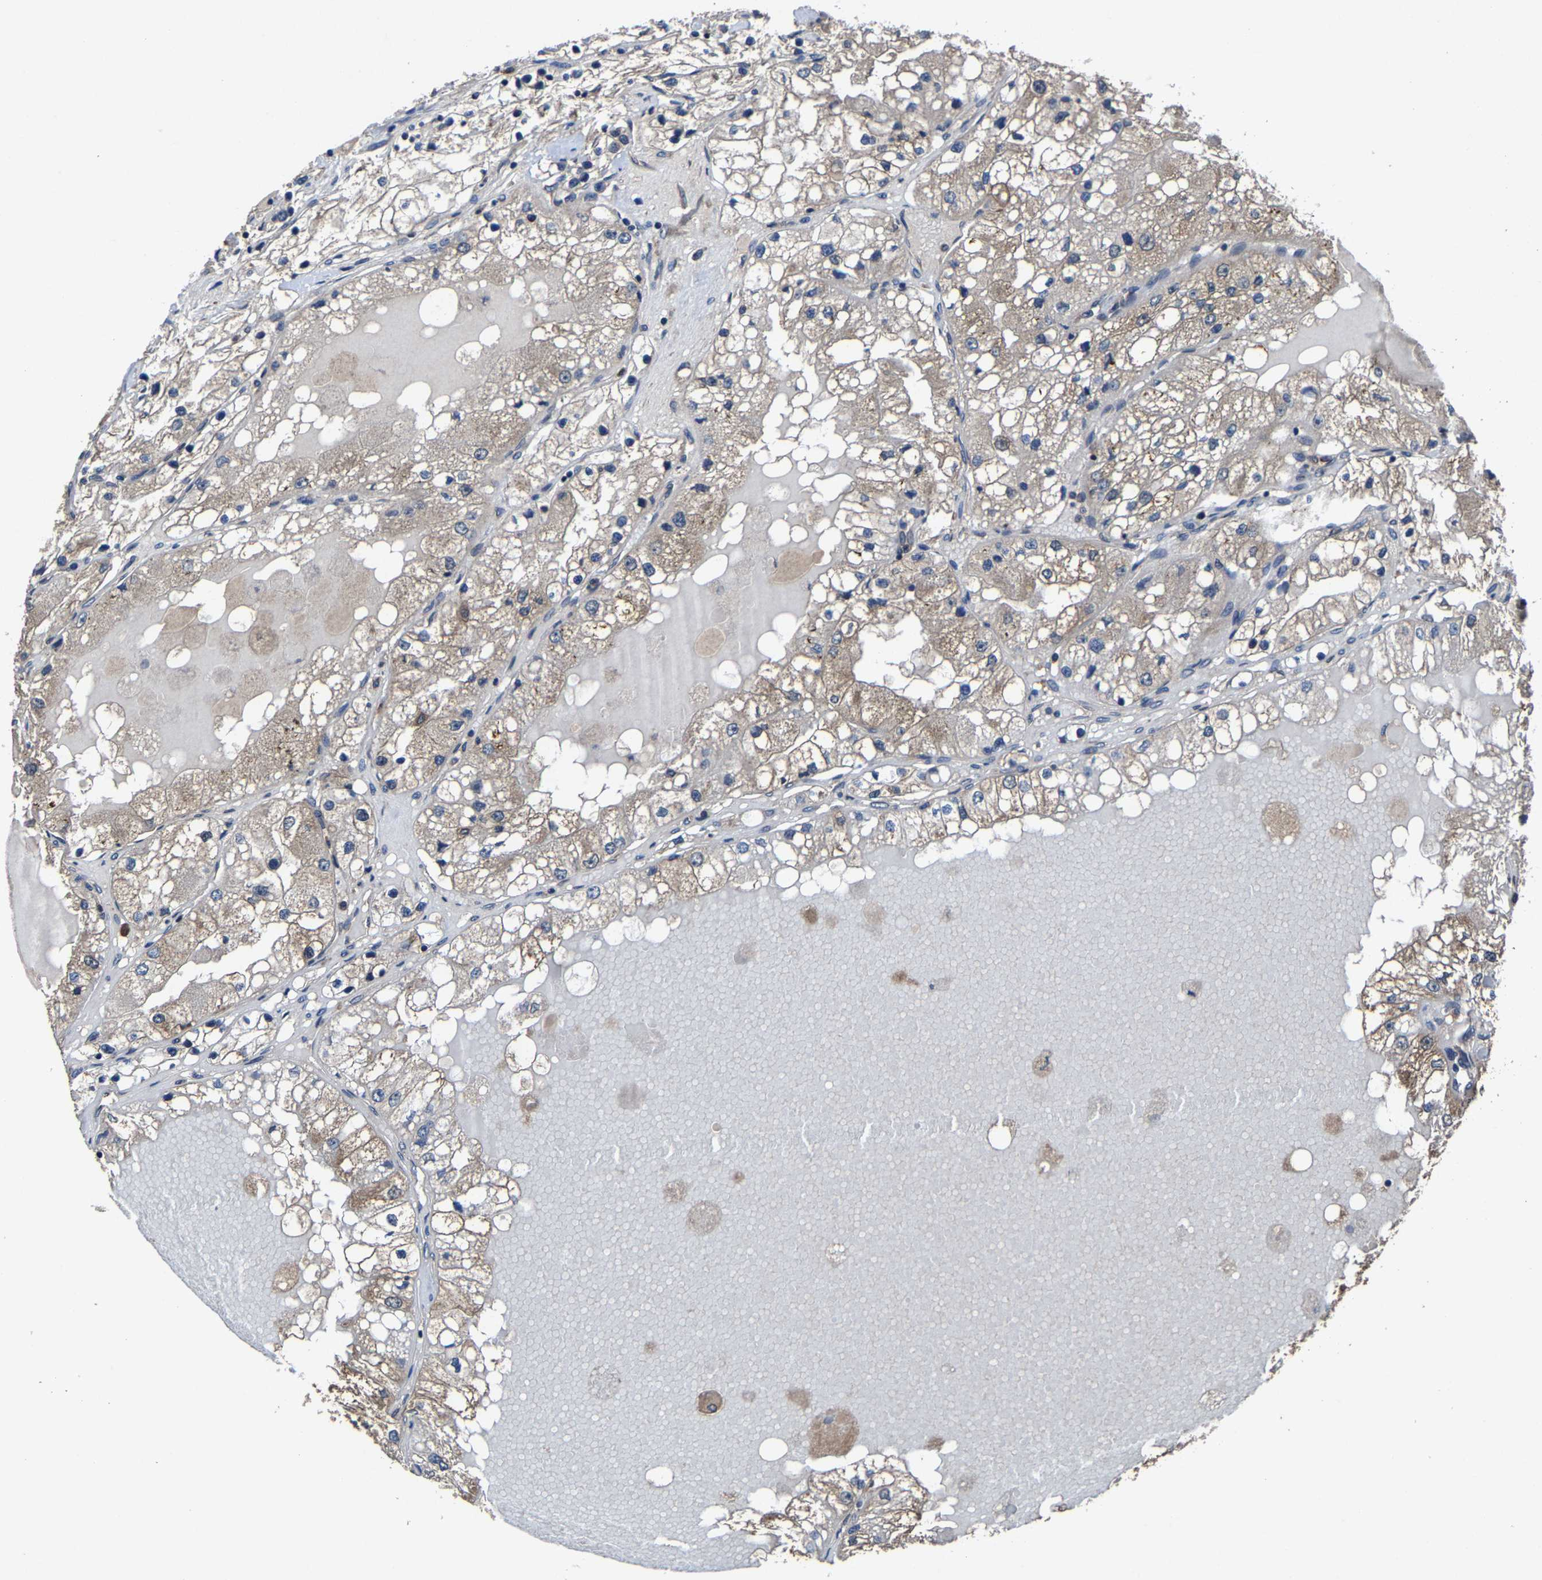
{"staining": {"intensity": "weak", "quantity": "25%-75%", "location": "cytoplasmic/membranous"}, "tissue": "renal cancer", "cell_type": "Tumor cells", "image_type": "cancer", "snomed": [{"axis": "morphology", "description": "Adenocarcinoma, NOS"}, {"axis": "topography", "description": "Kidney"}], "caption": "IHC staining of adenocarcinoma (renal), which shows low levels of weak cytoplasmic/membranous staining in about 25%-75% of tumor cells indicating weak cytoplasmic/membranous protein positivity. The staining was performed using DAB (3,3'-diaminobenzidine) (brown) for protein detection and nuclei were counterstained in hematoxylin (blue).", "gene": "EBAG9", "patient": {"sex": "male", "age": 68}}